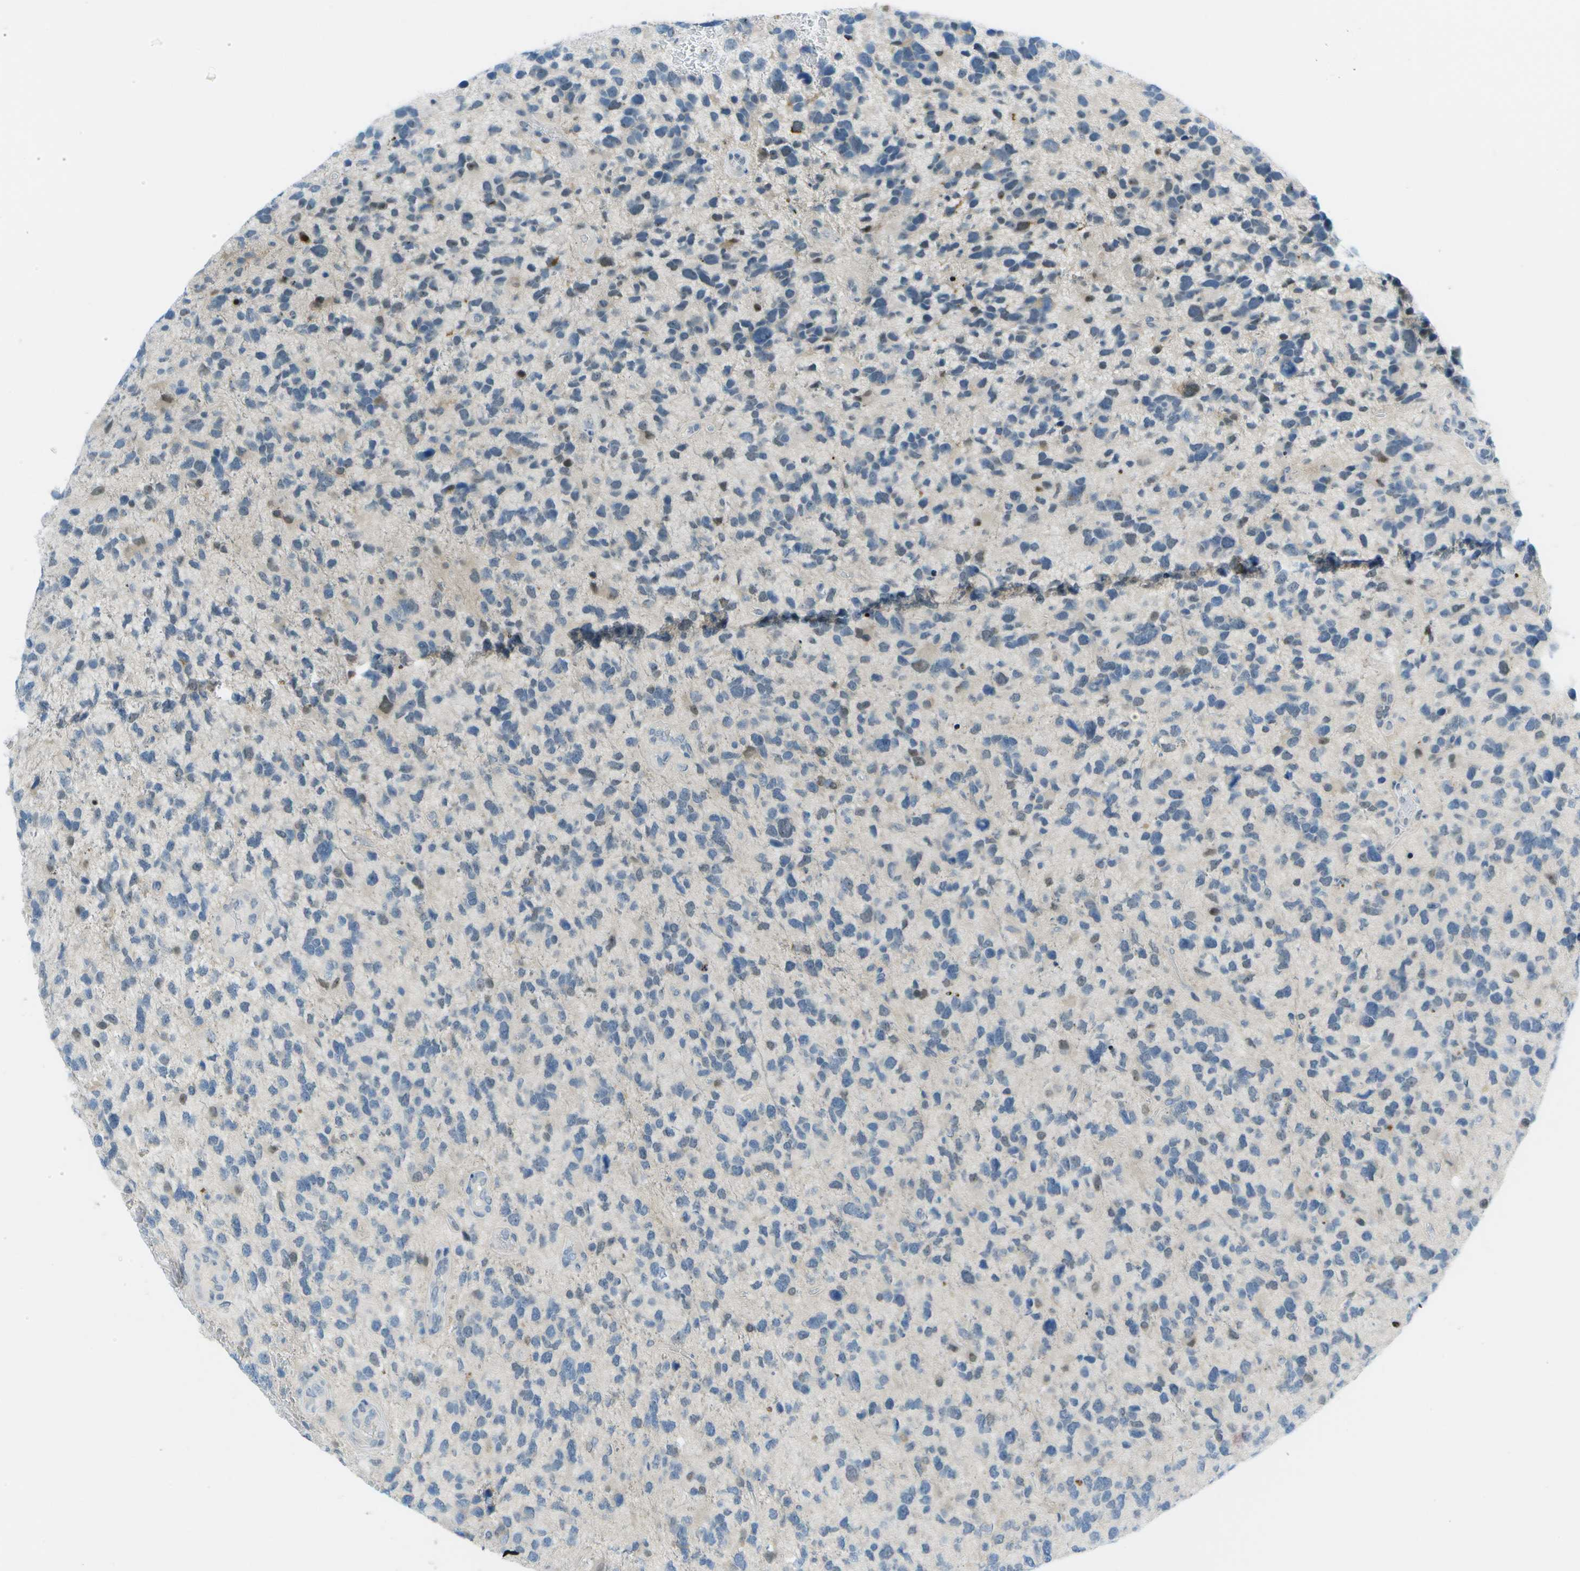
{"staining": {"intensity": "negative", "quantity": "none", "location": "none"}, "tissue": "glioma", "cell_type": "Tumor cells", "image_type": "cancer", "snomed": [{"axis": "morphology", "description": "Glioma, malignant, High grade"}, {"axis": "topography", "description": "Brain"}], "caption": "Immunohistochemistry of glioma demonstrates no expression in tumor cells.", "gene": "PITHD1", "patient": {"sex": "female", "age": 58}}